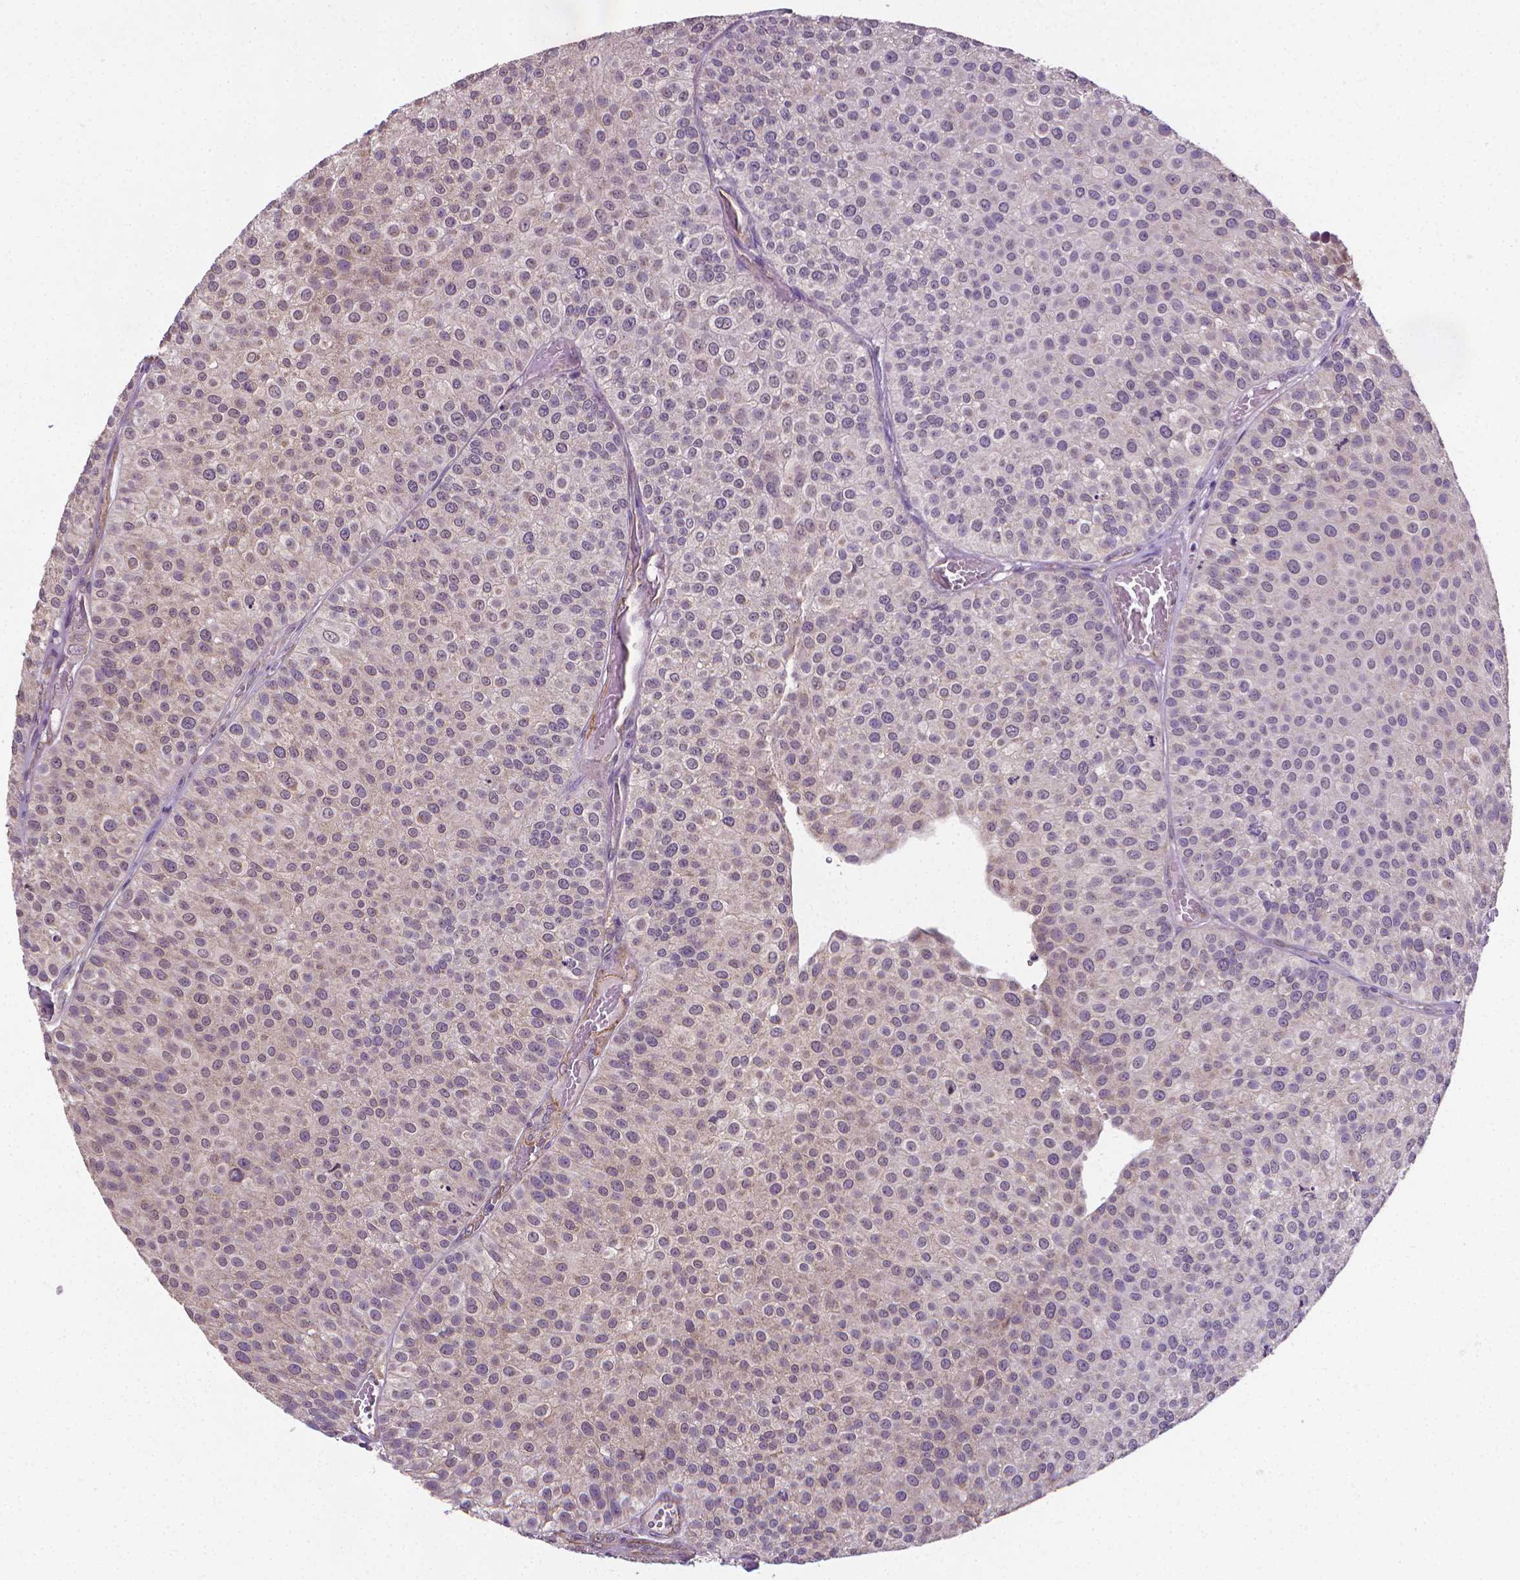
{"staining": {"intensity": "negative", "quantity": "none", "location": "none"}, "tissue": "urothelial cancer", "cell_type": "Tumor cells", "image_type": "cancer", "snomed": [{"axis": "morphology", "description": "Urothelial carcinoma, Low grade"}, {"axis": "topography", "description": "Urinary bladder"}], "caption": "Tumor cells are negative for brown protein staining in urothelial carcinoma (low-grade).", "gene": "GPR63", "patient": {"sex": "female", "age": 87}}